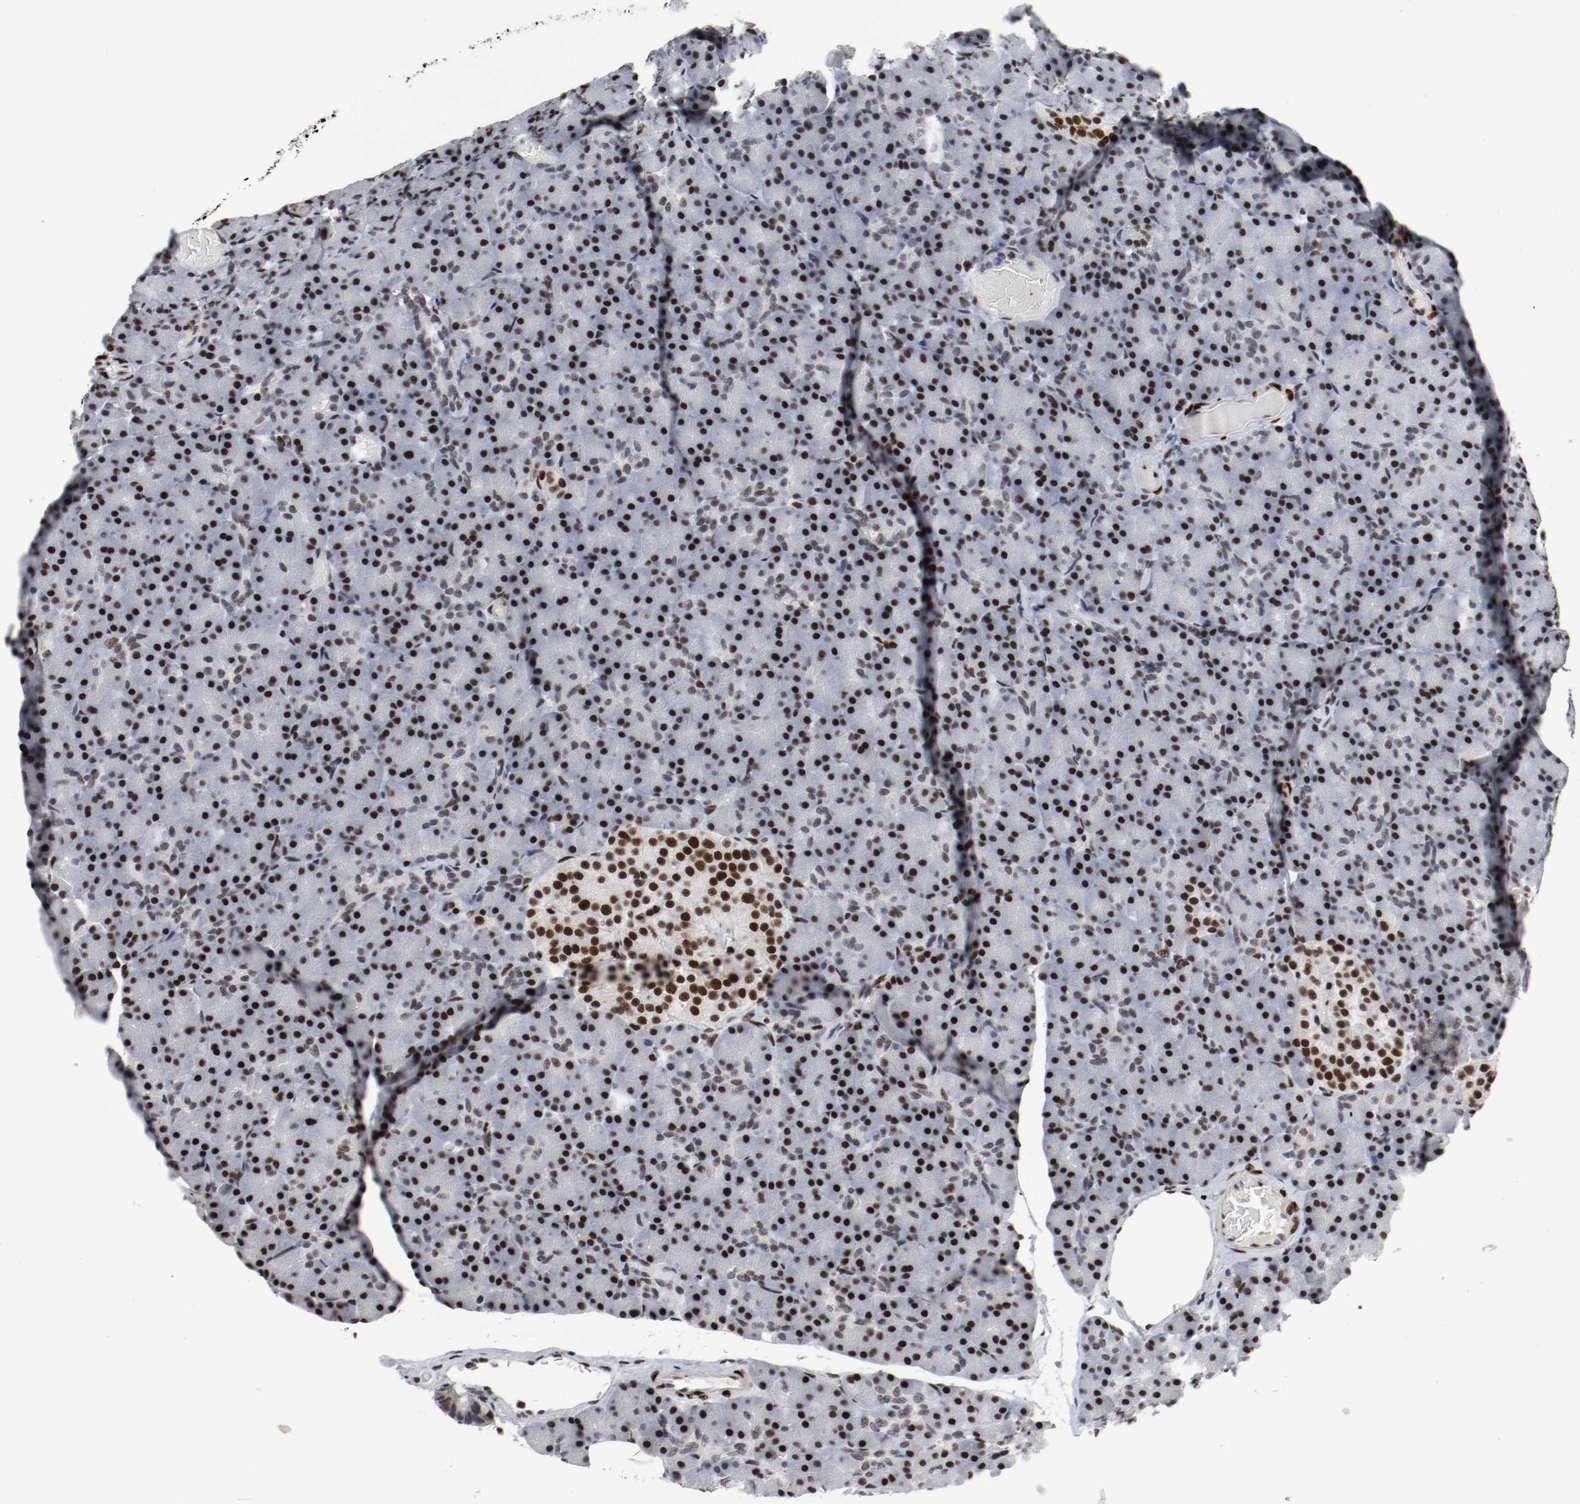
{"staining": {"intensity": "strong", "quantity": ">75%", "location": "nuclear"}, "tissue": "pancreas", "cell_type": "Exocrine glandular cells", "image_type": "normal", "snomed": [{"axis": "morphology", "description": "Normal tissue, NOS"}, {"axis": "topography", "description": "Pancreas"}], "caption": "IHC (DAB (3,3'-diaminobenzidine)) staining of benign pancreas shows strong nuclear protein staining in approximately >75% of exocrine glandular cells. (IHC, brightfield microscopy, high magnification).", "gene": "MEF2D", "patient": {"sex": "female", "age": 43}}